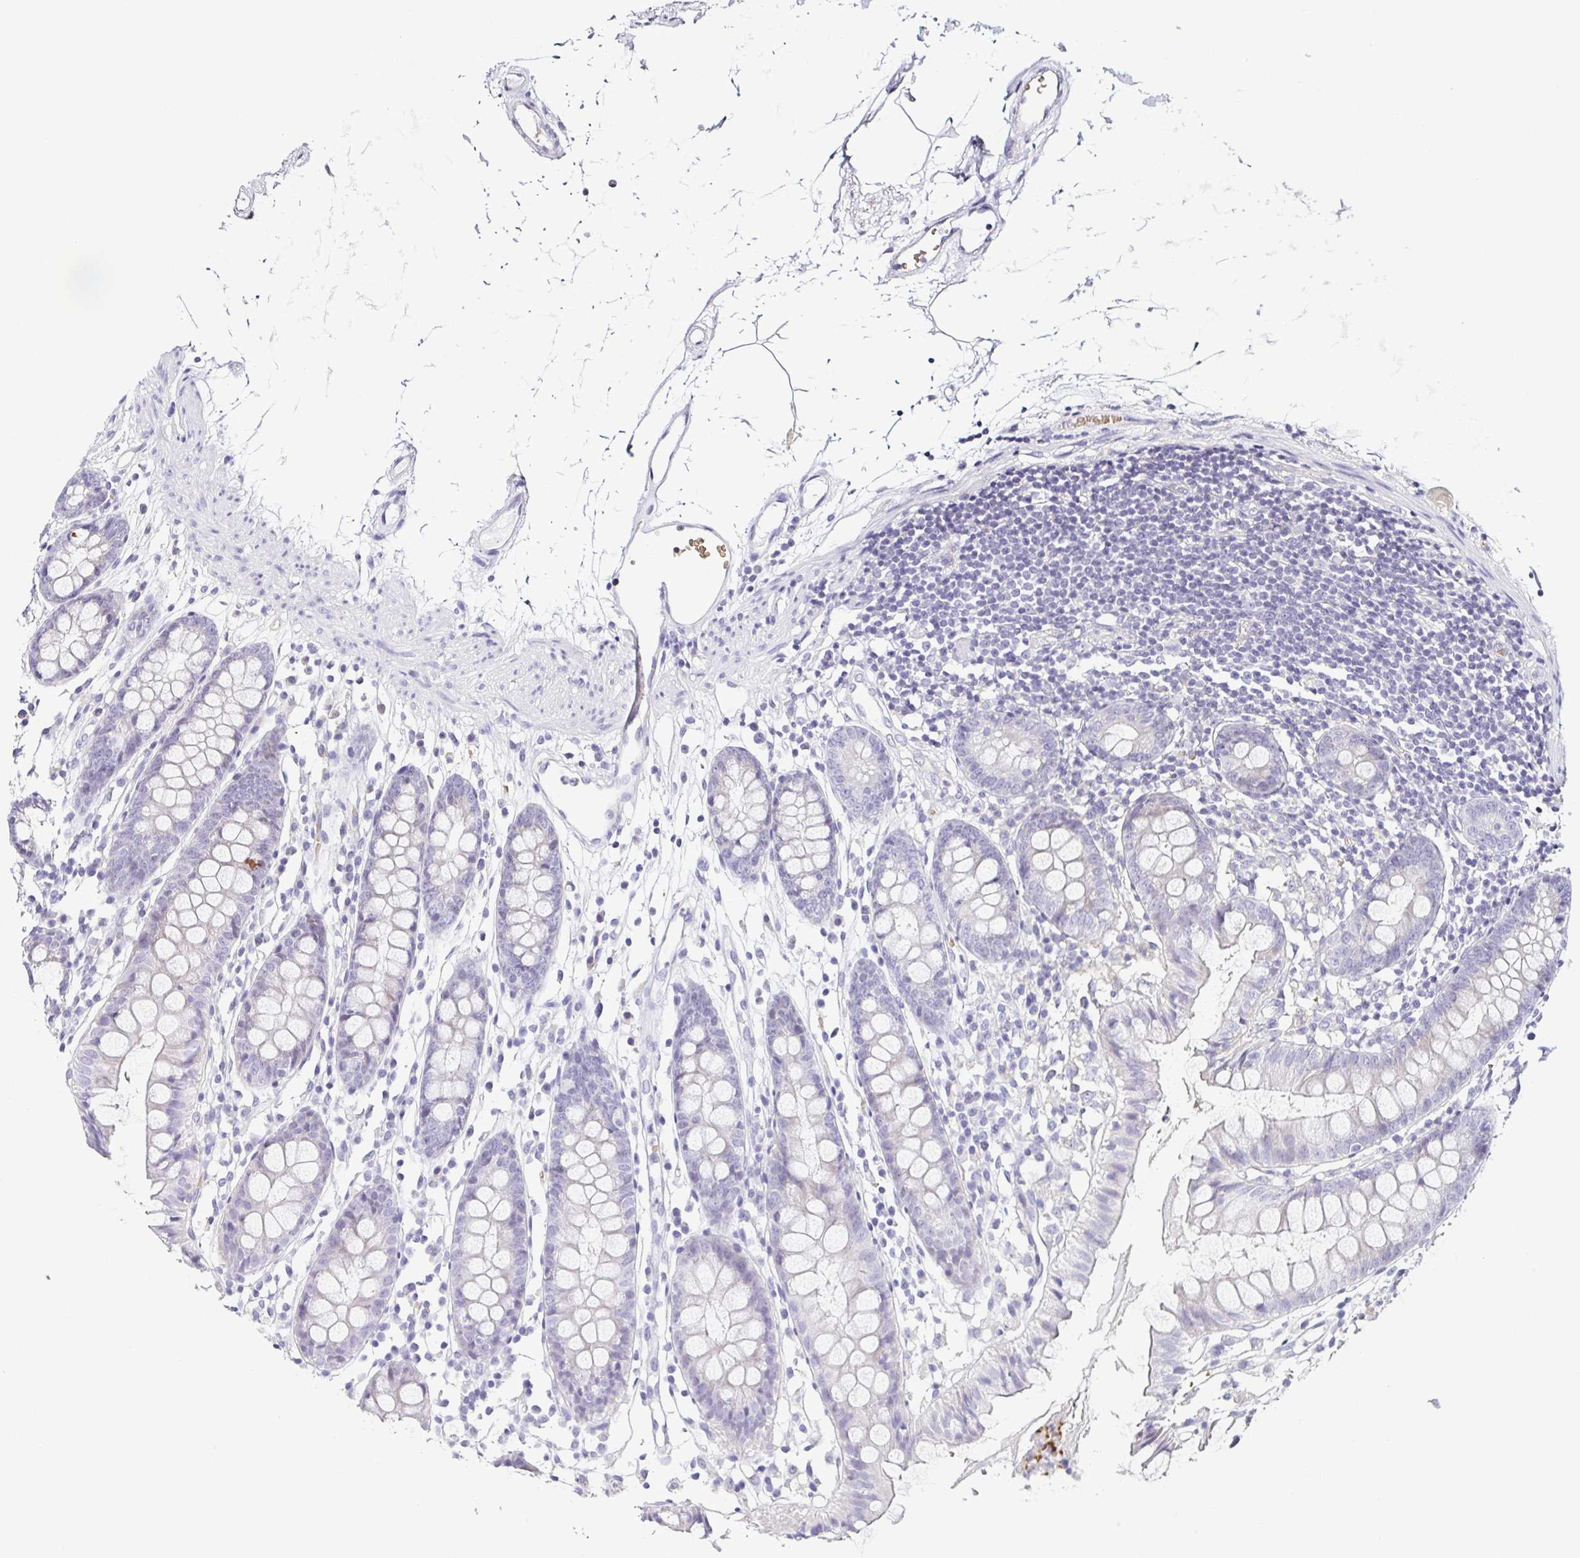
{"staining": {"intensity": "negative", "quantity": "none", "location": "none"}, "tissue": "colon", "cell_type": "Endothelial cells", "image_type": "normal", "snomed": [{"axis": "morphology", "description": "Normal tissue, NOS"}, {"axis": "topography", "description": "Colon"}], "caption": "Endothelial cells show no significant positivity in normal colon.", "gene": "FAM162B", "patient": {"sex": "female", "age": 84}}